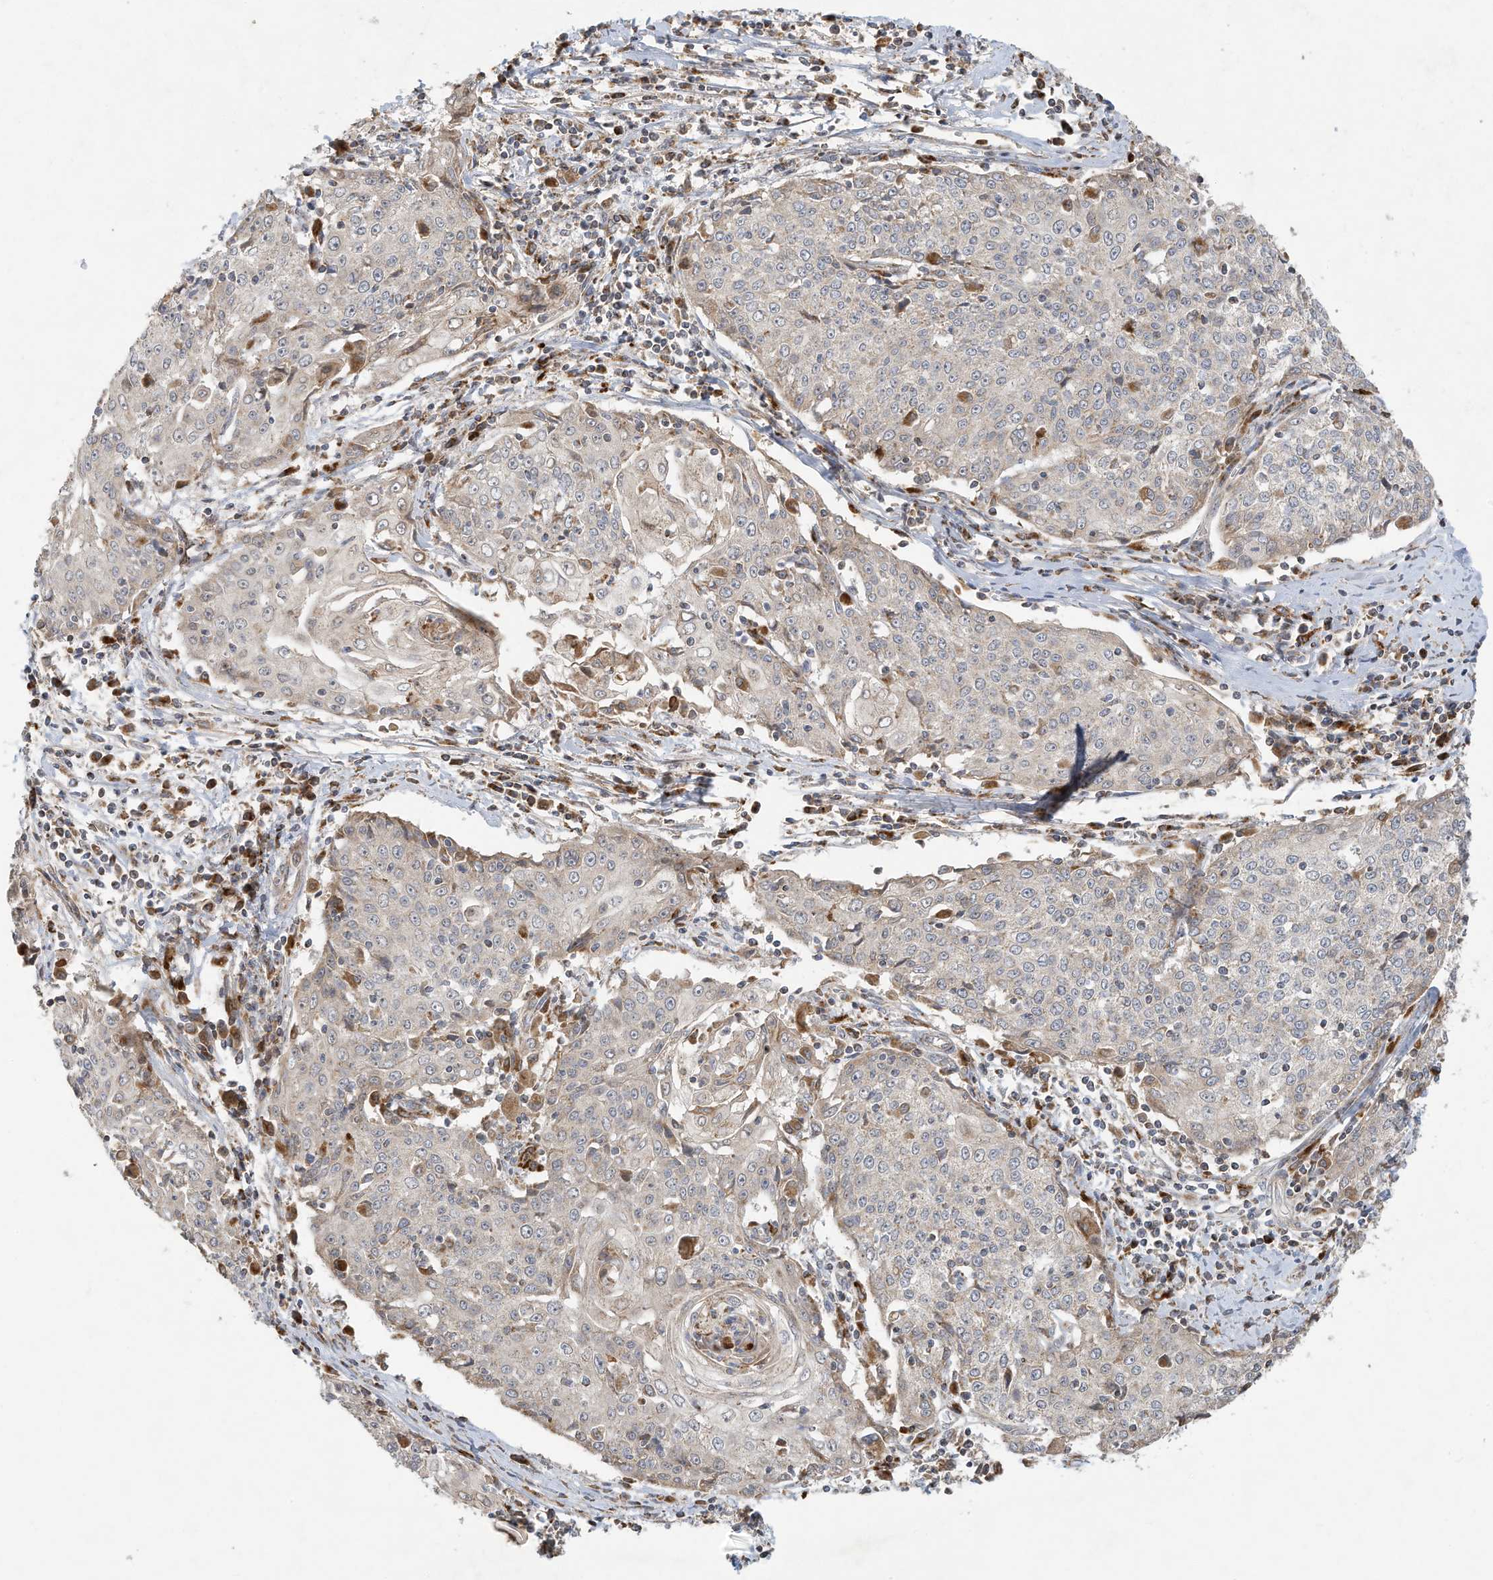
{"staining": {"intensity": "weak", "quantity": "<25%", "location": "cytoplasmic/membranous"}, "tissue": "cervical cancer", "cell_type": "Tumor cells", "image_type": "cancer", "snomed": [{"axis": "morphology", "description": "Squamous cell carcinoma, NOS"}, {"axis": "topography", "description": "Cervix"}], "caption": "Tumor cells show no significant protein expression in cervical cancer.", "gene": "C2orf74", "patient": {"sex": "female", "age": 48}}